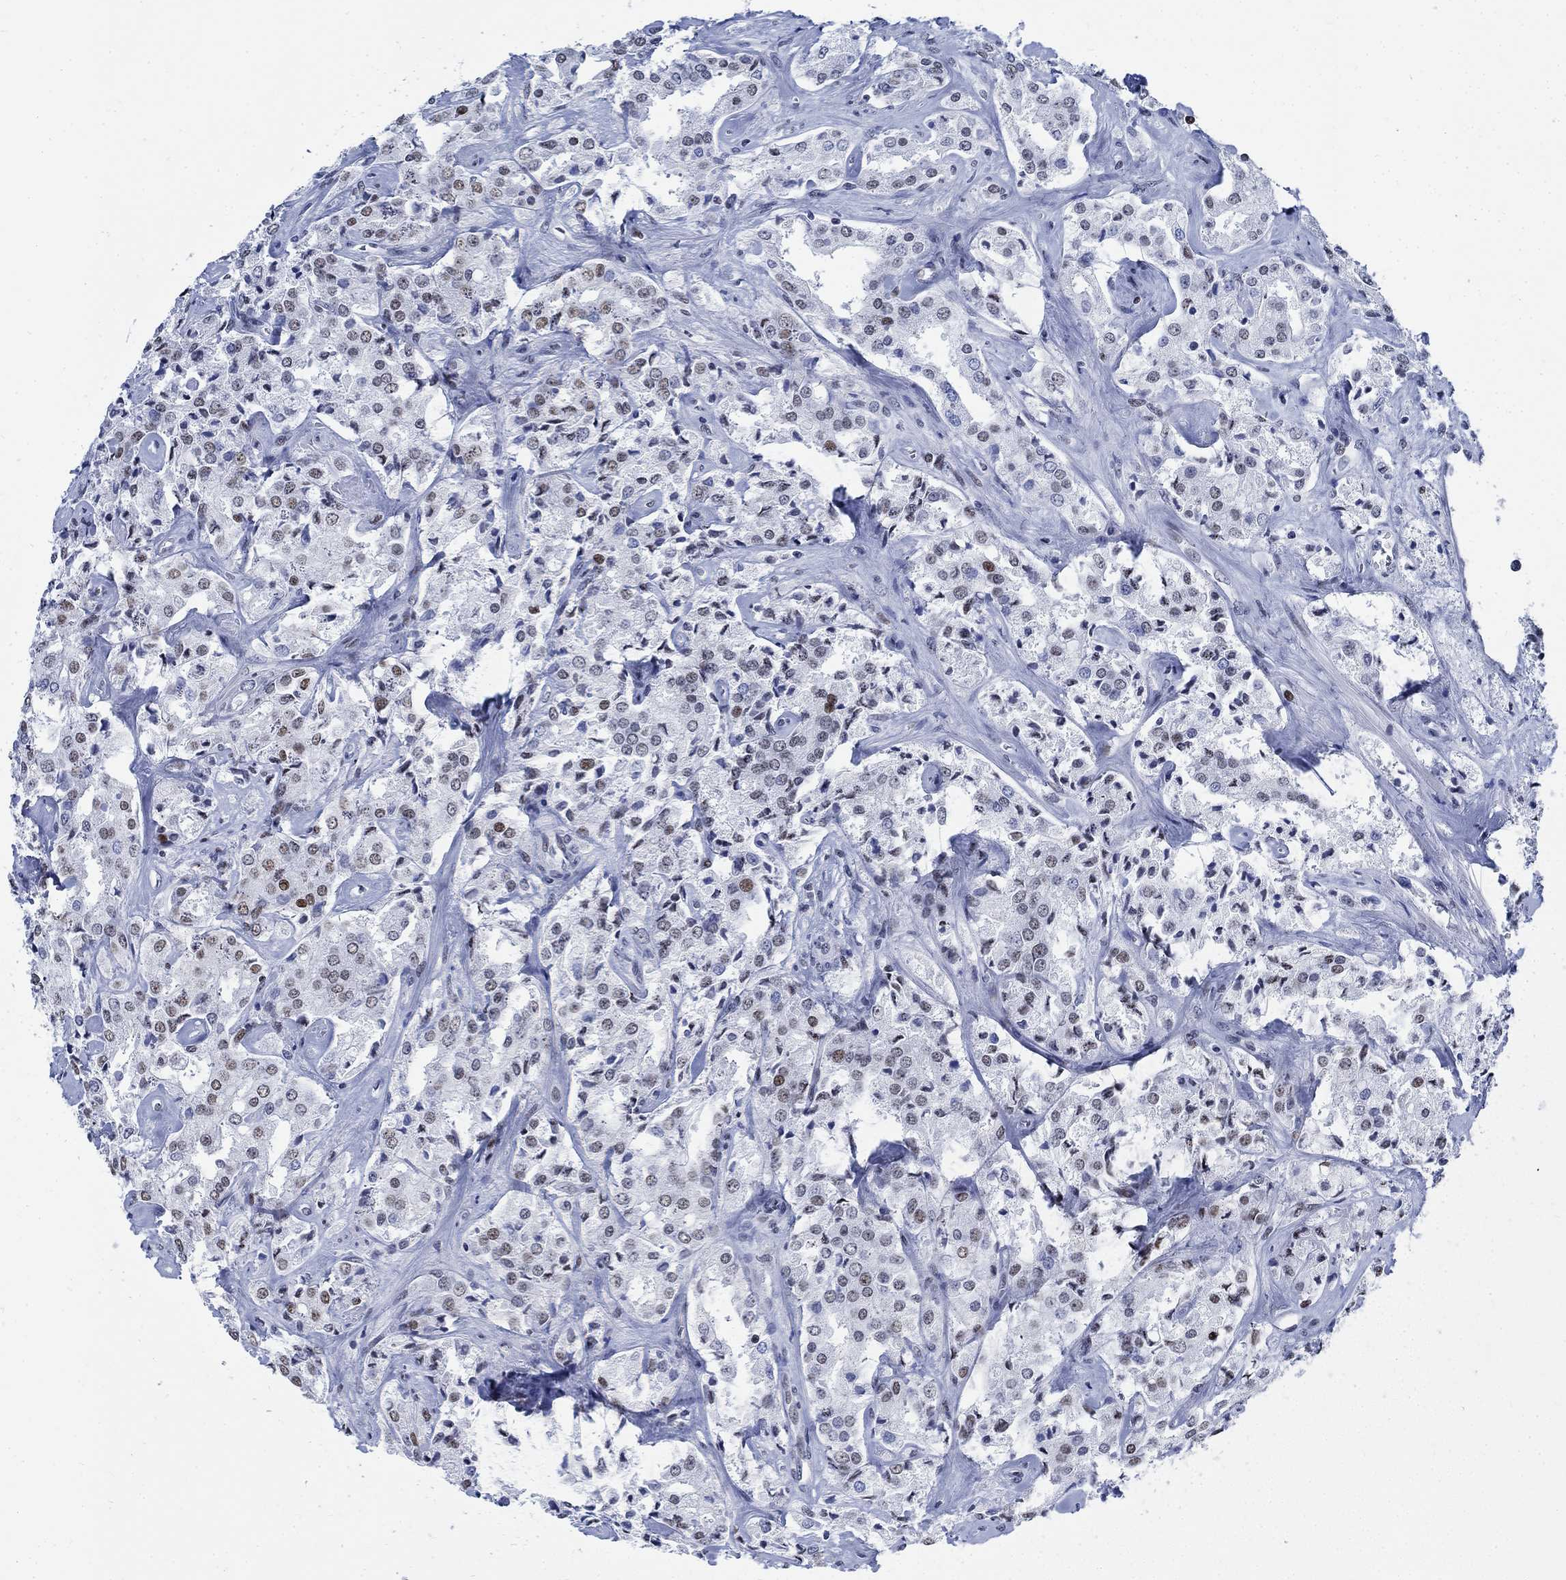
{"staining": {"intensity": "moderate", "quantity": "<25%", "location": "nuclear"}, "tissue": "prostate cancer", "cell_type": "Tumor cells", "image_type": "cancer", "snomed": [{"axis": "morphology", "description": "Adenocarcinoma, NOS"}, {"axis": "topography", "description": "Prostate"}], "caption": "Immunohistochemistry (IHC) of prostate adenocarcinoma exhibits low levels of moderate nuclear positivity in approximately <25% of tumor cells. (DAB (3,3'-diaminobenzidine) = brown stain, brightfield microscopy at high magnification).", "gene": "DLK1", "patient": {"sex": "male", "age": 66}}